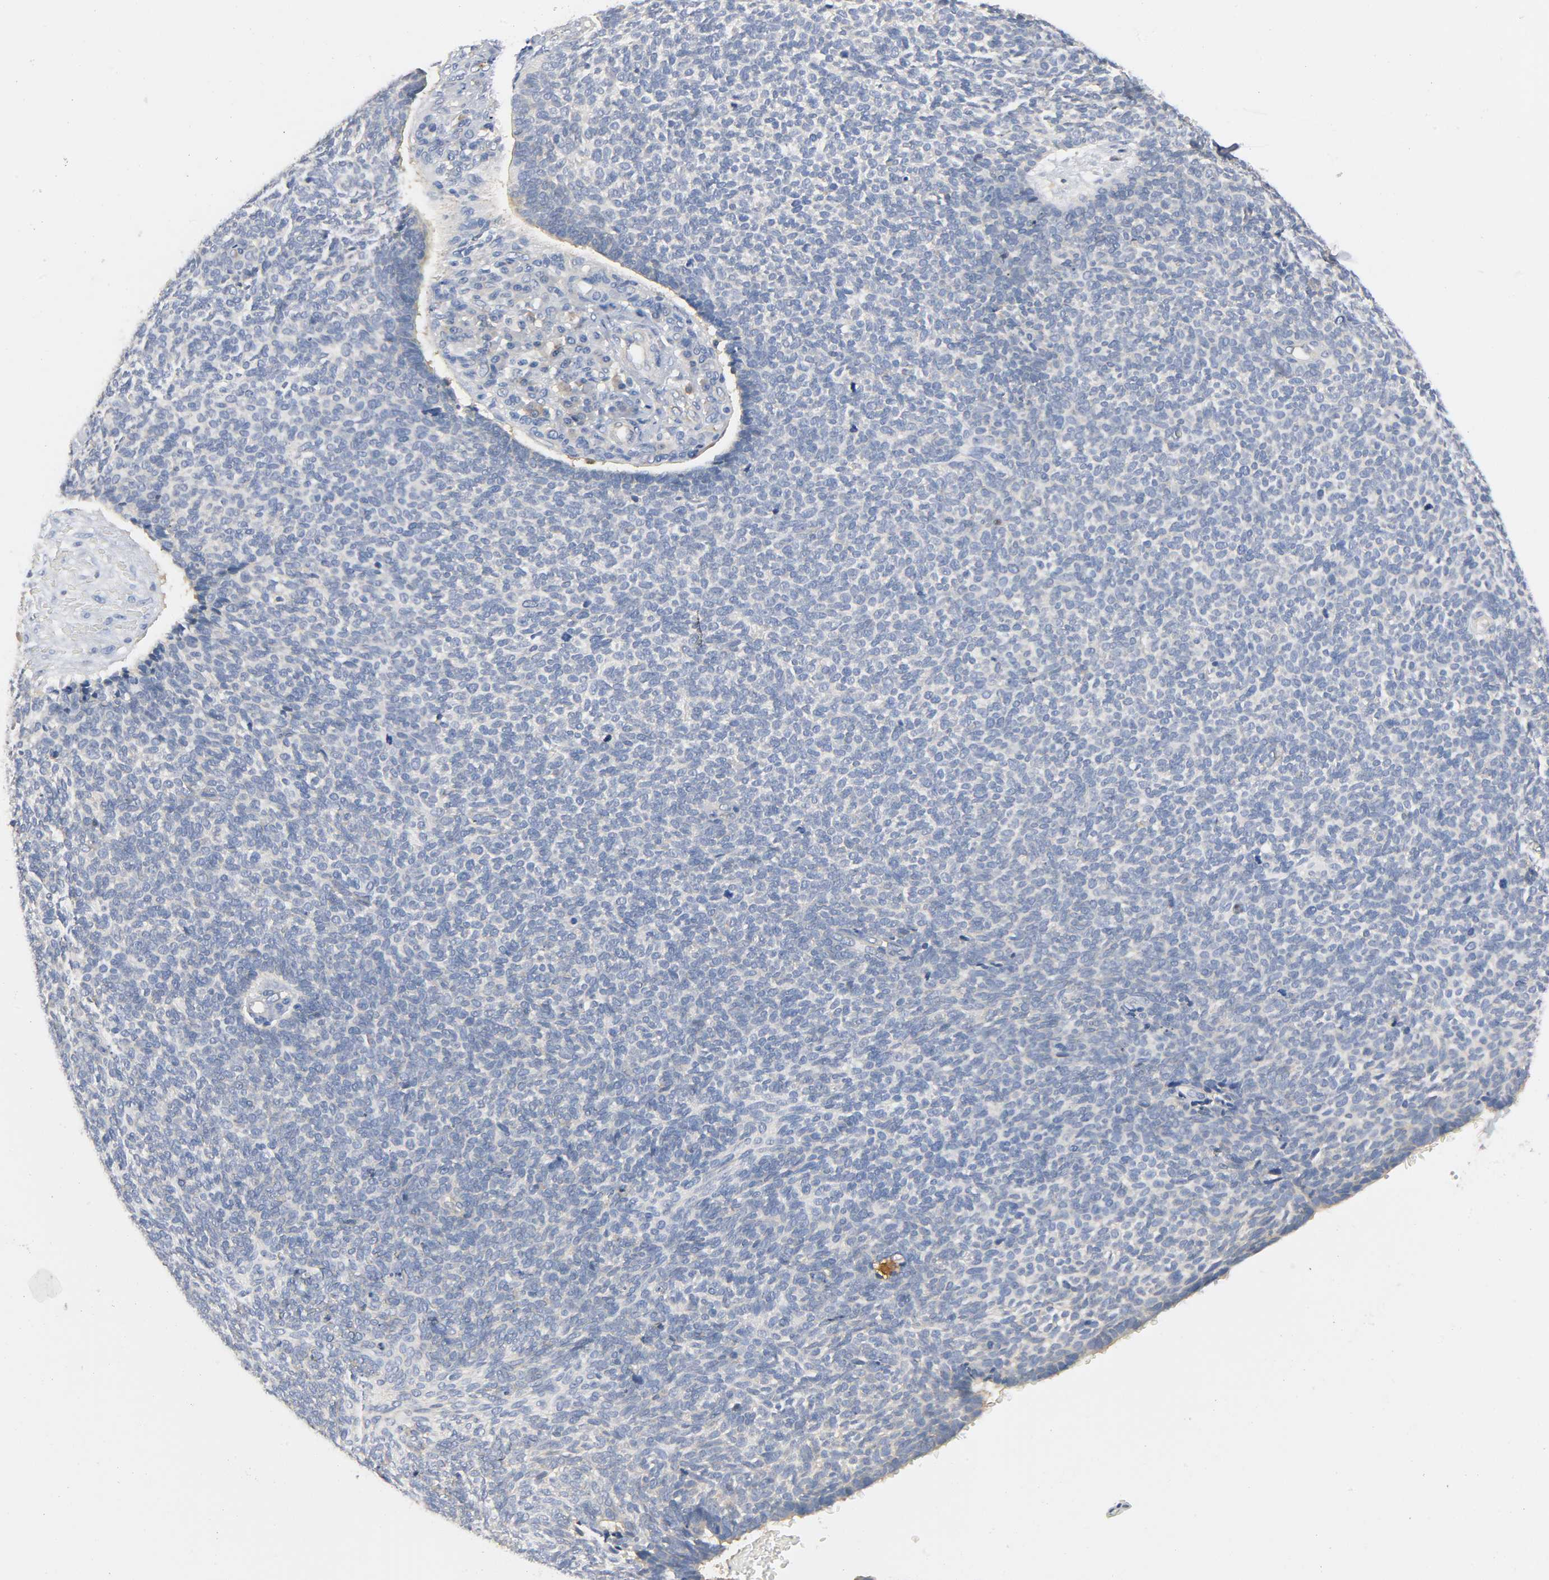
{"staining": {"intensity": "negative", "quantity": "none", "location": "none"}, "tissue": "skin cancer", "cell_type": "Tumor cells", "image_type": "cancer", "snomed": [{"axis": "morphology", "description": "Basal cell carcinoma"}, {"axis": "topography", "description": "Skin"}], "caption": "Immunohistochemistry (IHC) image of human skin cancer (basal cell carcinoma) stained for a protein (brown), which exhibits no expression in tumor cells.", "gene": "SRC", "patient": {"sex": "male", "age": 87}}